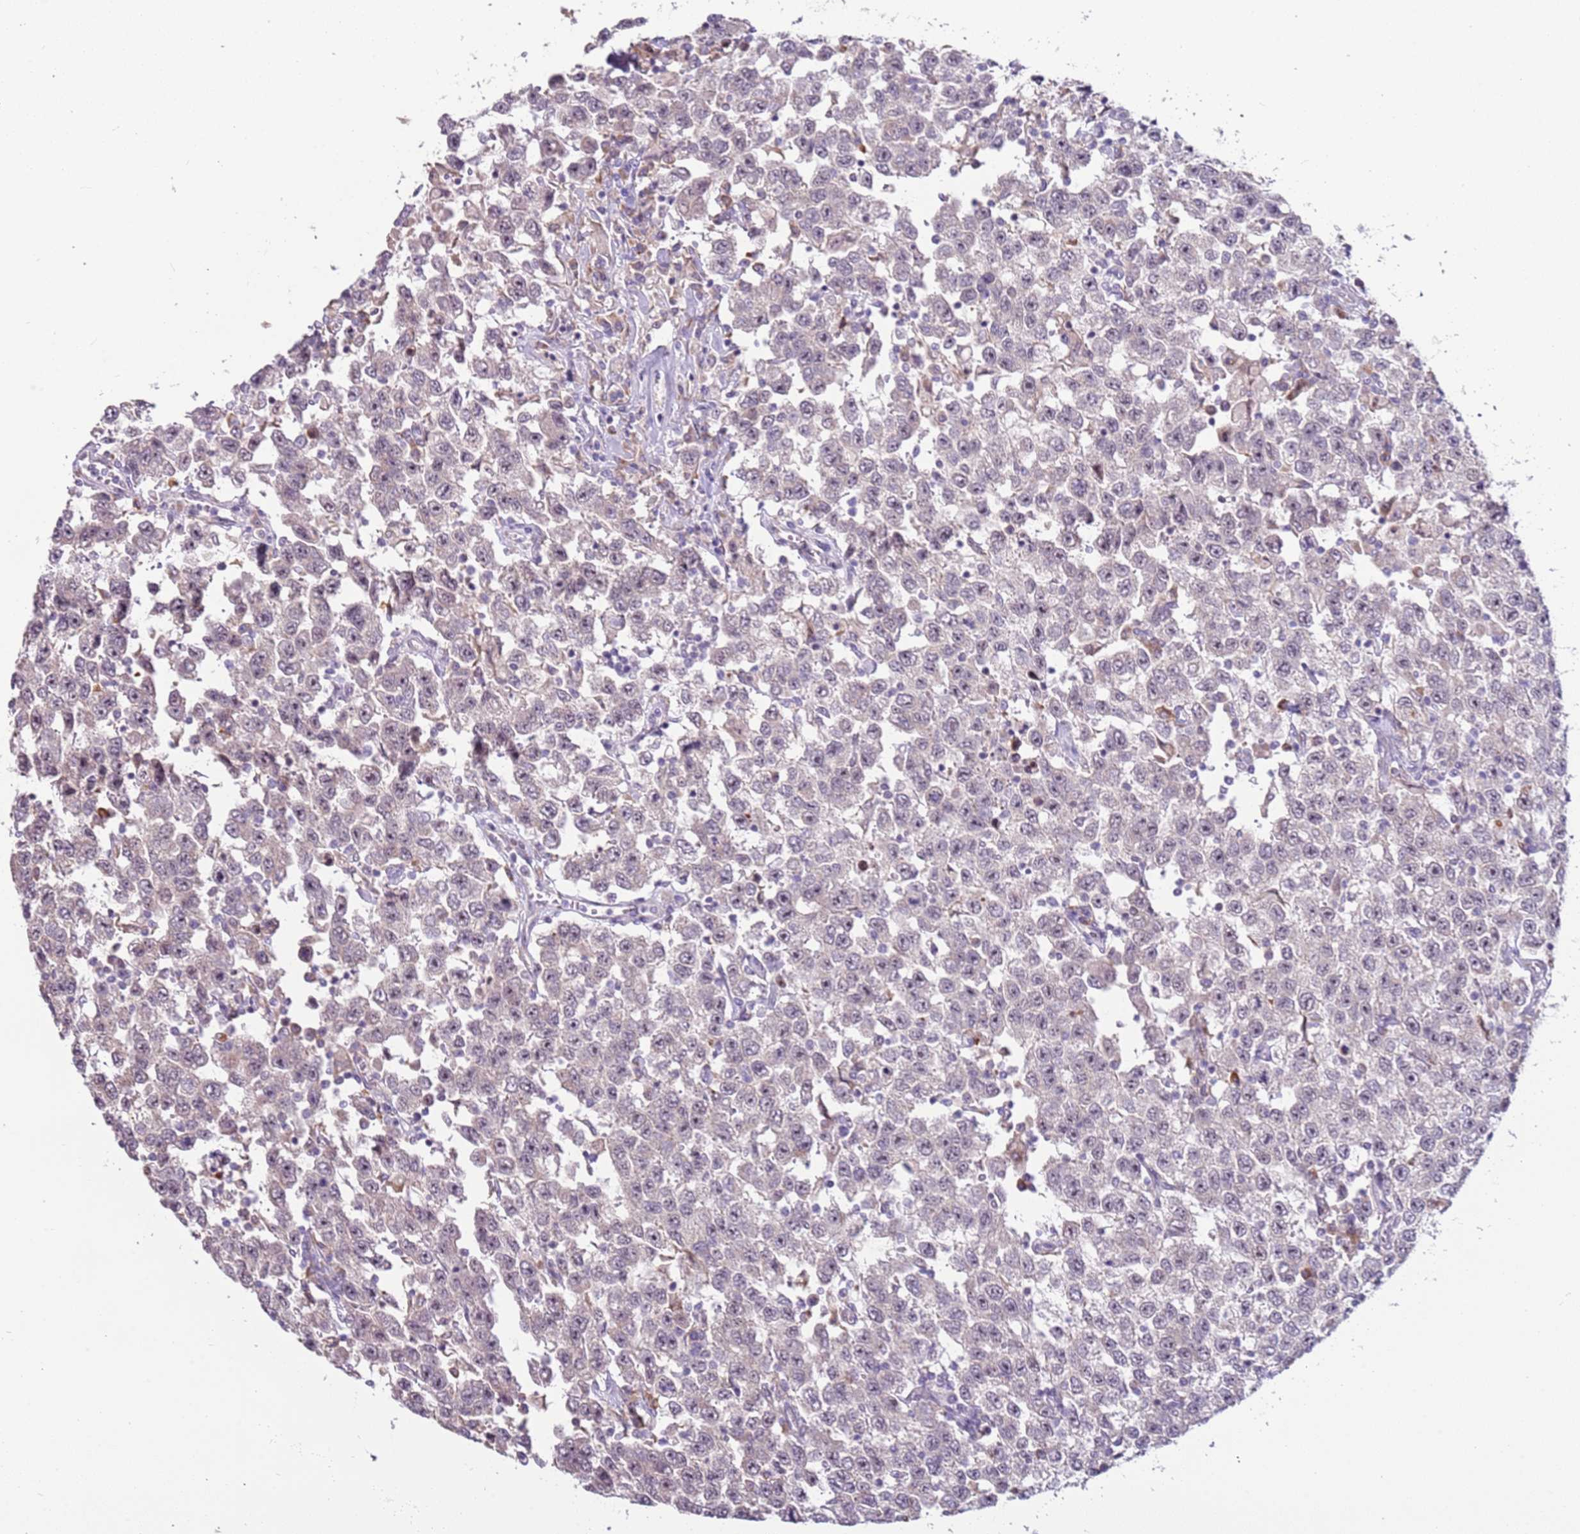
{"staining": {"intensity": "negative", "quantity": "none", "location": "none"}, "tissue": "testis cancer", "cell_type": "Tumor cells", "image_type": "cancer", "snomed": [{"axis": "morphology", "description": "Seminoma, NOS"}, {"axis": "topography", "description": "Testis"}], "caption": "High power microscopy photomicrograph of an immunohistochemistry micrograph of seminoma (testis), revealing no significant positivity in tumor cells.", "gene": "UCMA", "patient": {"sex": "male", "age": 41}}